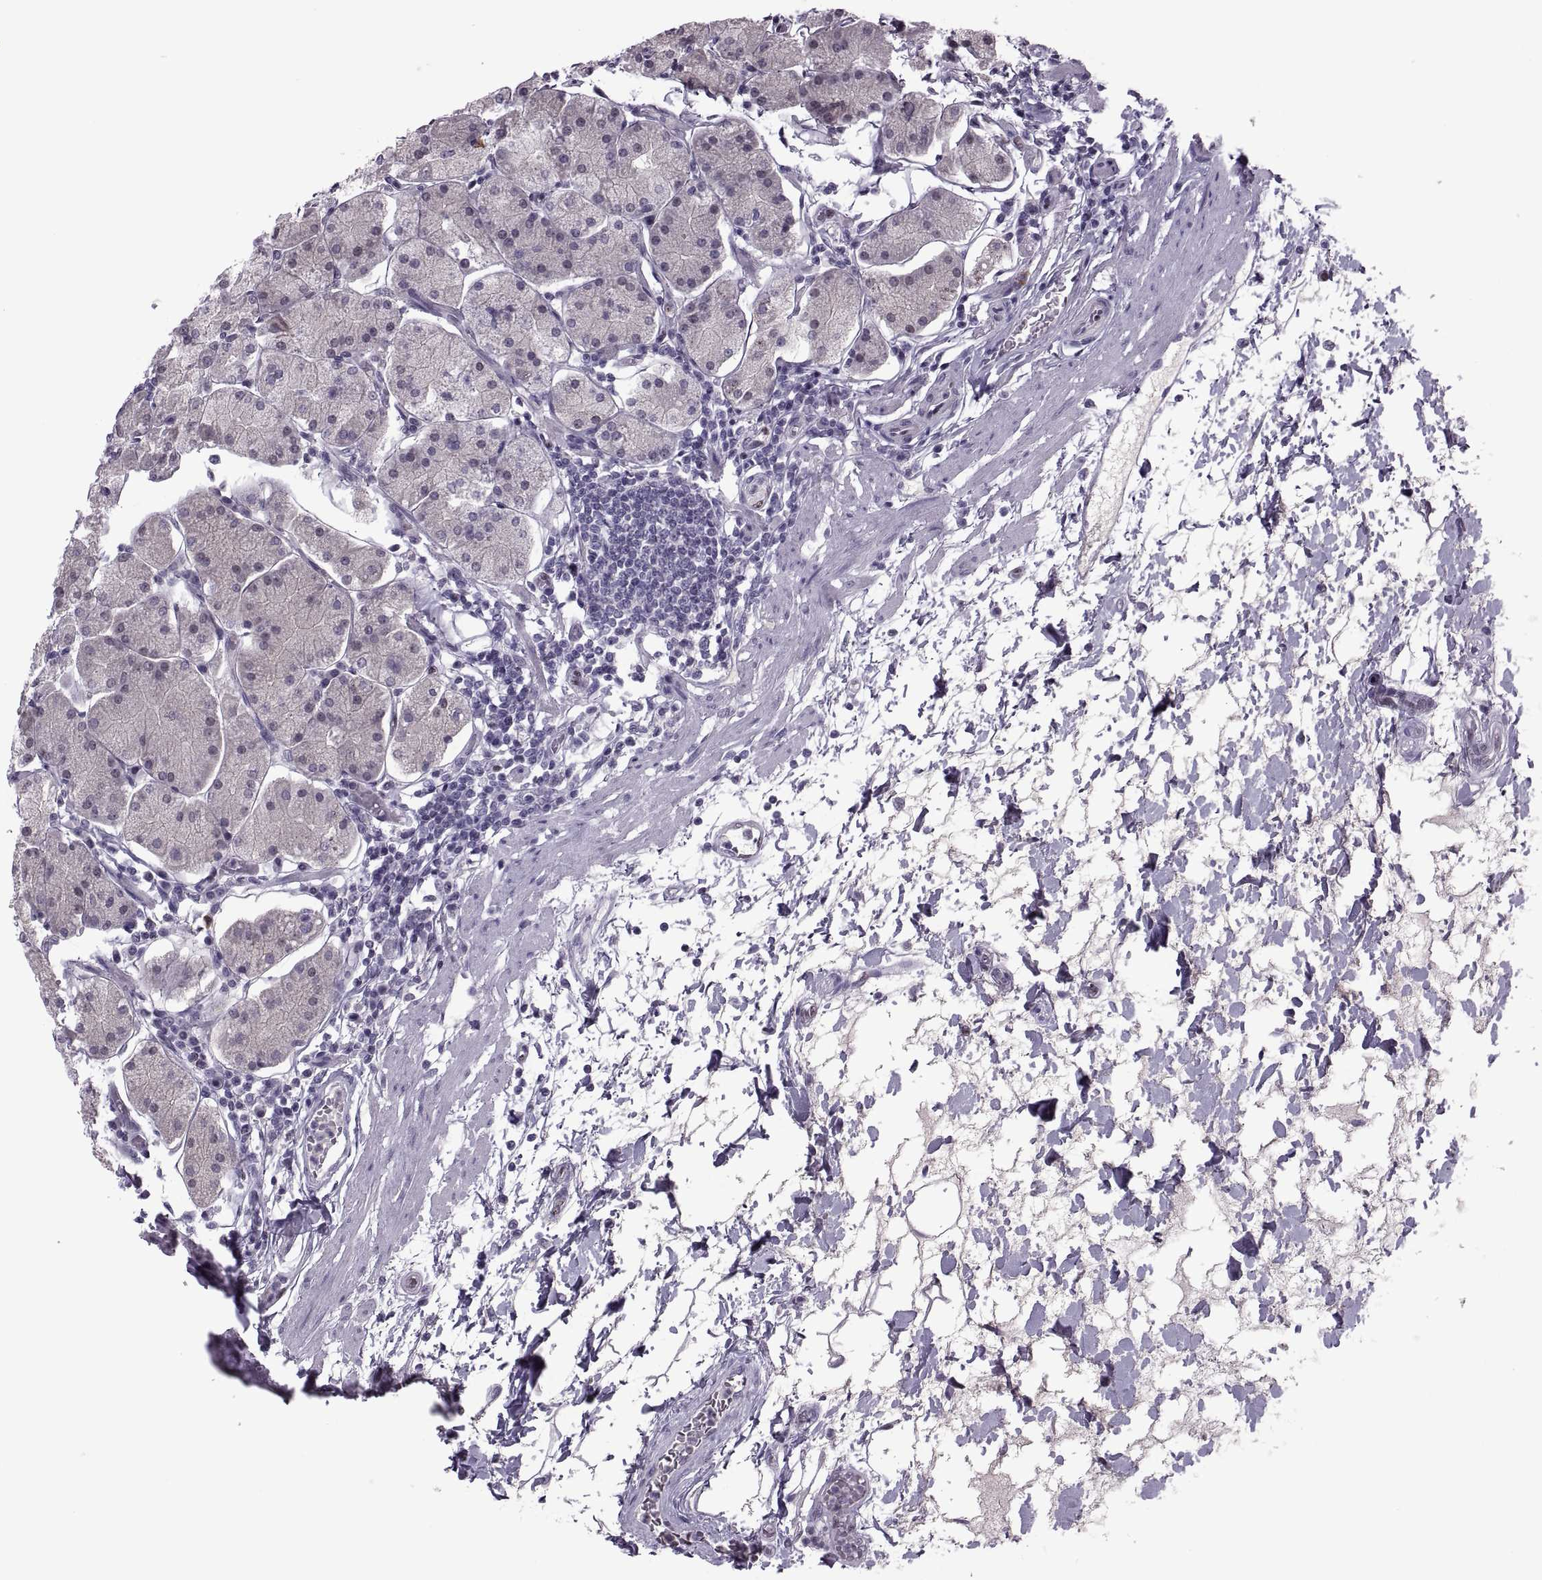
{"staining": {"intensity": "negative", "quantity": "none", "location": "none"}, "tissue": "stomach", "cell_type": "Glandular cells", "image_type": "normal", "snomed": [{"axis": "morphology", "description": "Normal tissue, NOS"}, {"axis": "topography", "description": "Stomach"}], "caption": "Glandular cells are negative for brown protein staining in benign stomach.", "gene": "MAGEA4", "patient": {"sex": "male", "age": 54}}